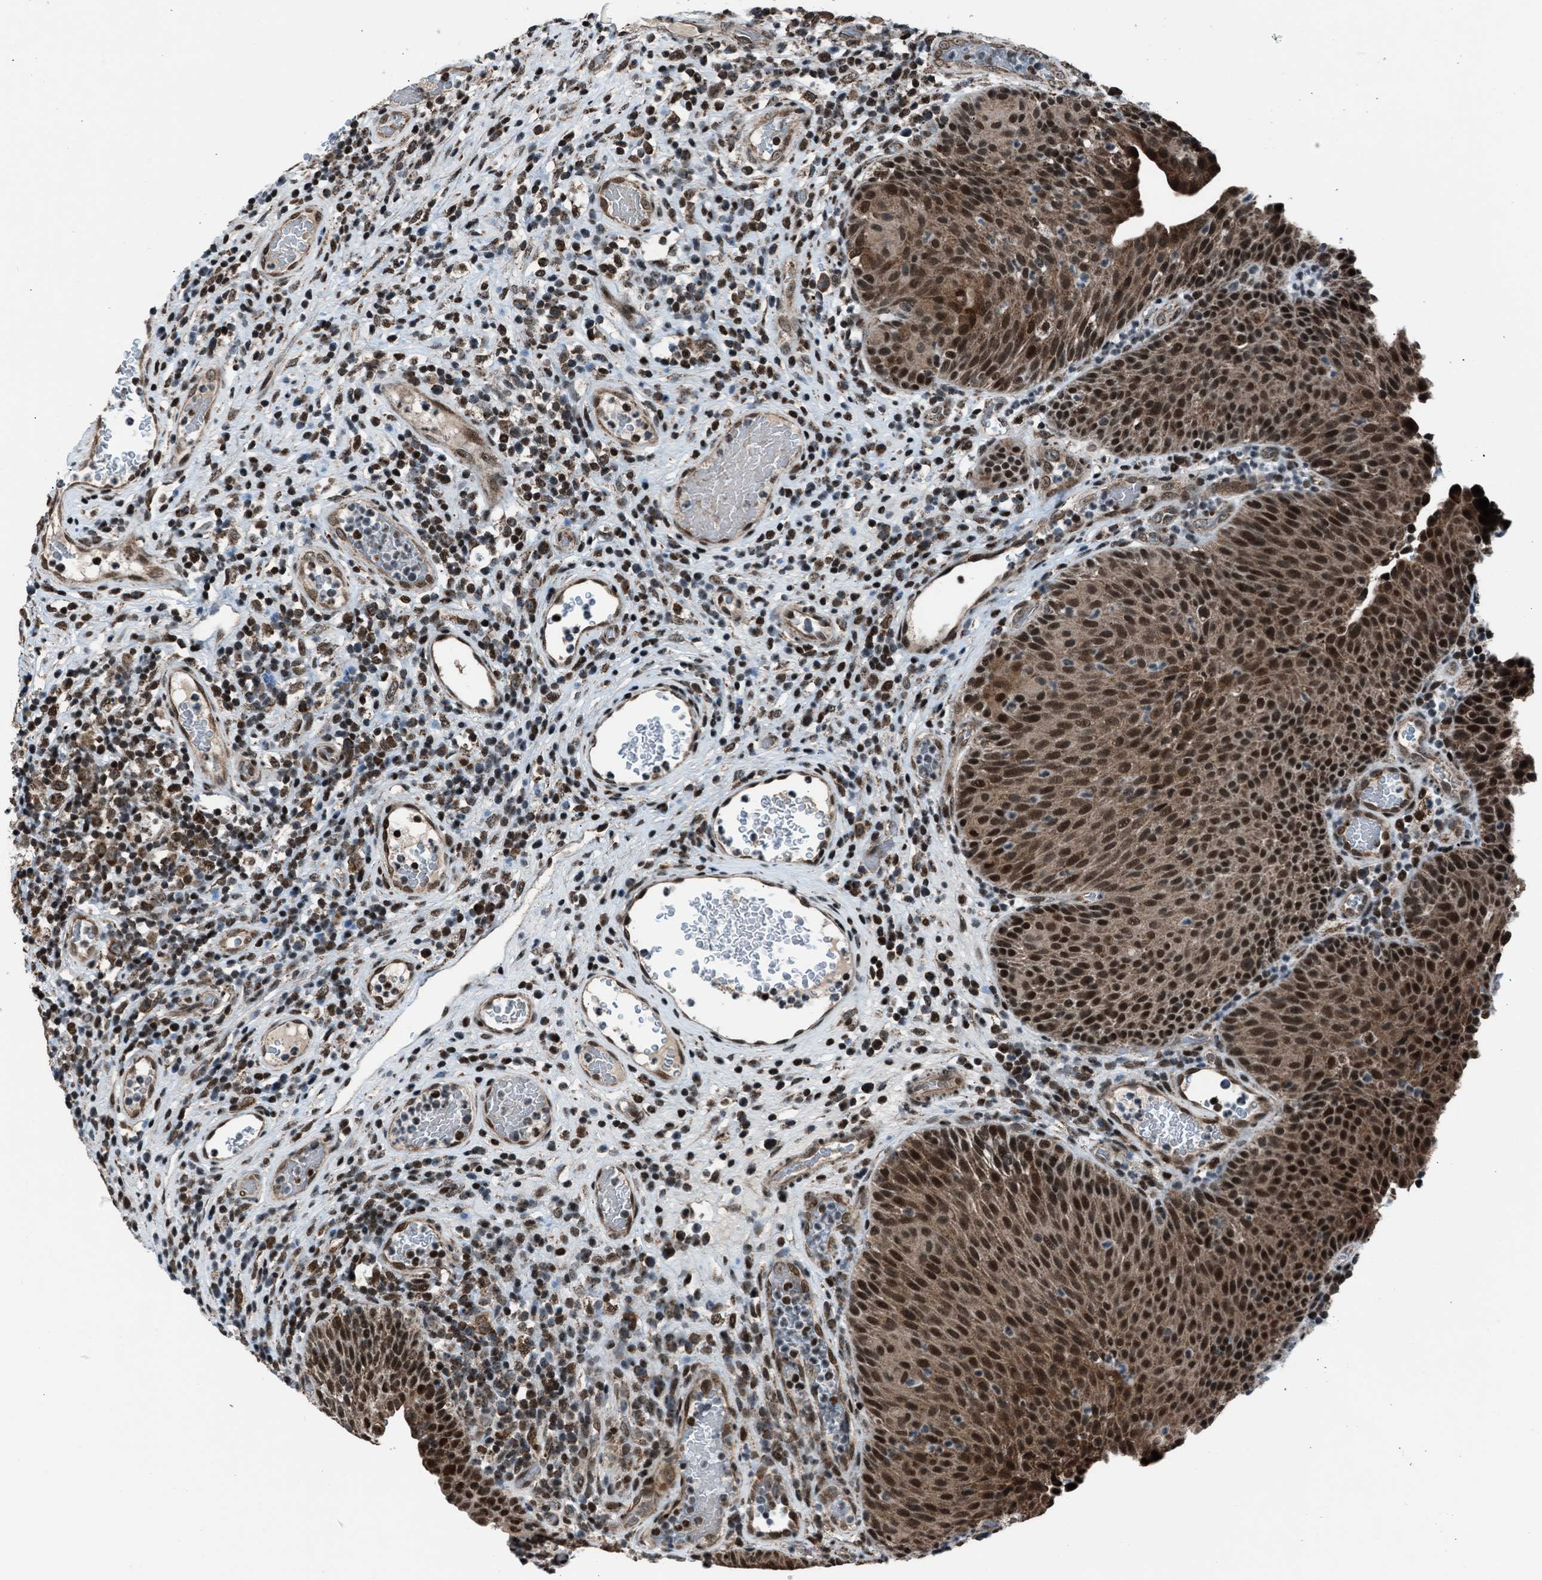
{"staining": {"intensity": "strong", "quantity": ">75%", "location": "cytoplasmic/membranous,nuclear"}, "tissue": "urothelial cancer", "cell_type": "Tumor cells", "image_type": "cancer", "snomed": [{"axis": "morphology", "description": "Urothelial carcinoma, Low grade"}, {"axis": "topography", "description": "Urinary bladder"}], "caption": "Strong cytoplasmic/membranous and nuclear positivity is present in about >75% of tumor cells in urothelial cancer. The staining is performed using DAB (3,3'-diaminobenzidine) brown chromogen to label protein expression. The nuclei are counter-stained blue using hematoxylin.", "gene": "MORC3", "patient": {"sex": "female", "age": 75}}